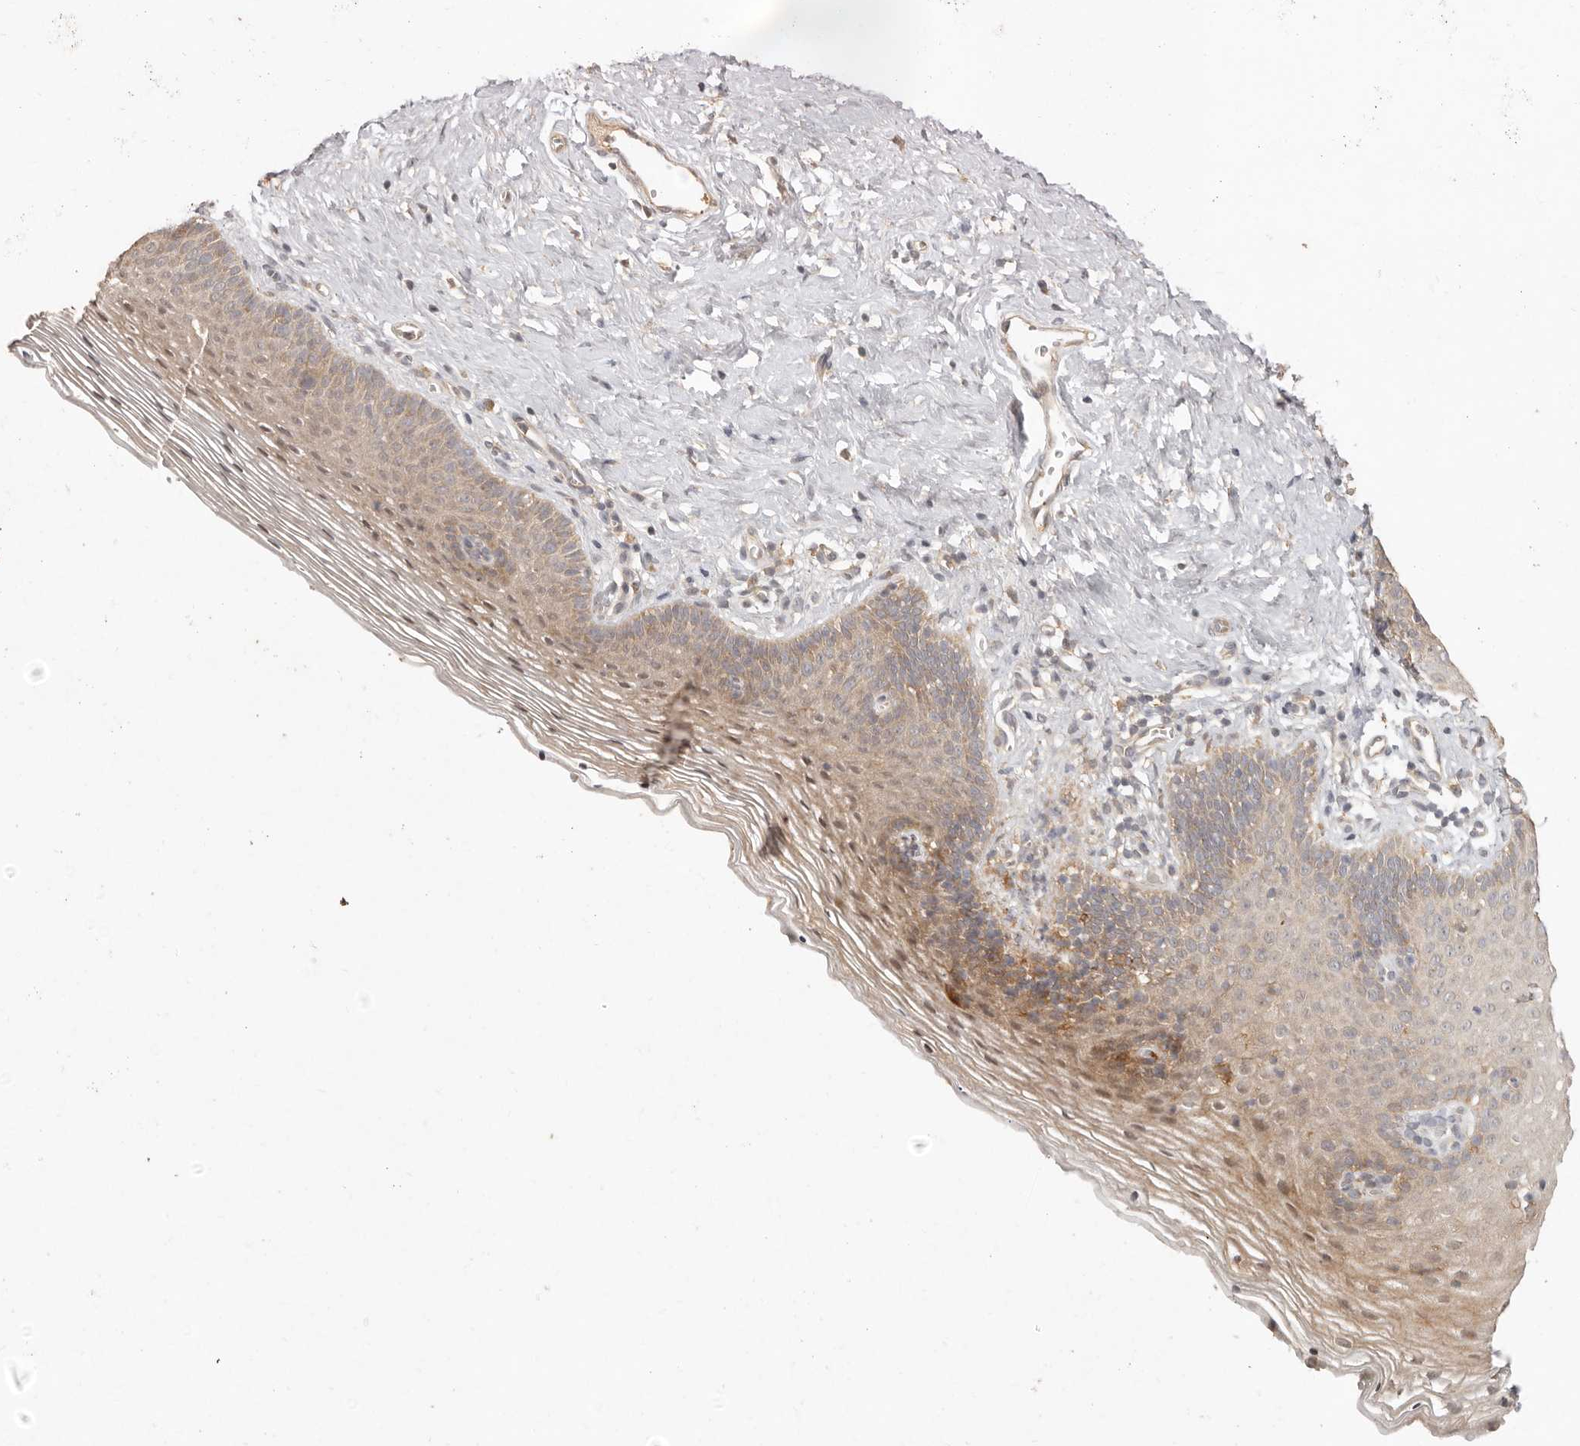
{"staining": {"intensity": "moderate", "quantity": ">75%", "location": "cytoplasmic/membranous"}, "tissue": "vagina", "cell_type": "Squamous epithelial cells", "image_type": "normal", "snomed": [{"axis": "morphology", "description": "Normal tissue, NOS"}, {"axis": "topography", "description": "Vagina"}], "caption": "Brown immunohistochemical staining in normal human vagina exhibits moderate cytoplasmic/membranous staining in approximately >75% of squamous epithelial cells. (Stains: DAB in brown, nuclei in blue, Microscopy: brightfield microscopy at high magnification).", "gene": "VIPR1", "patient": {"sex": "female", "age": 32}}